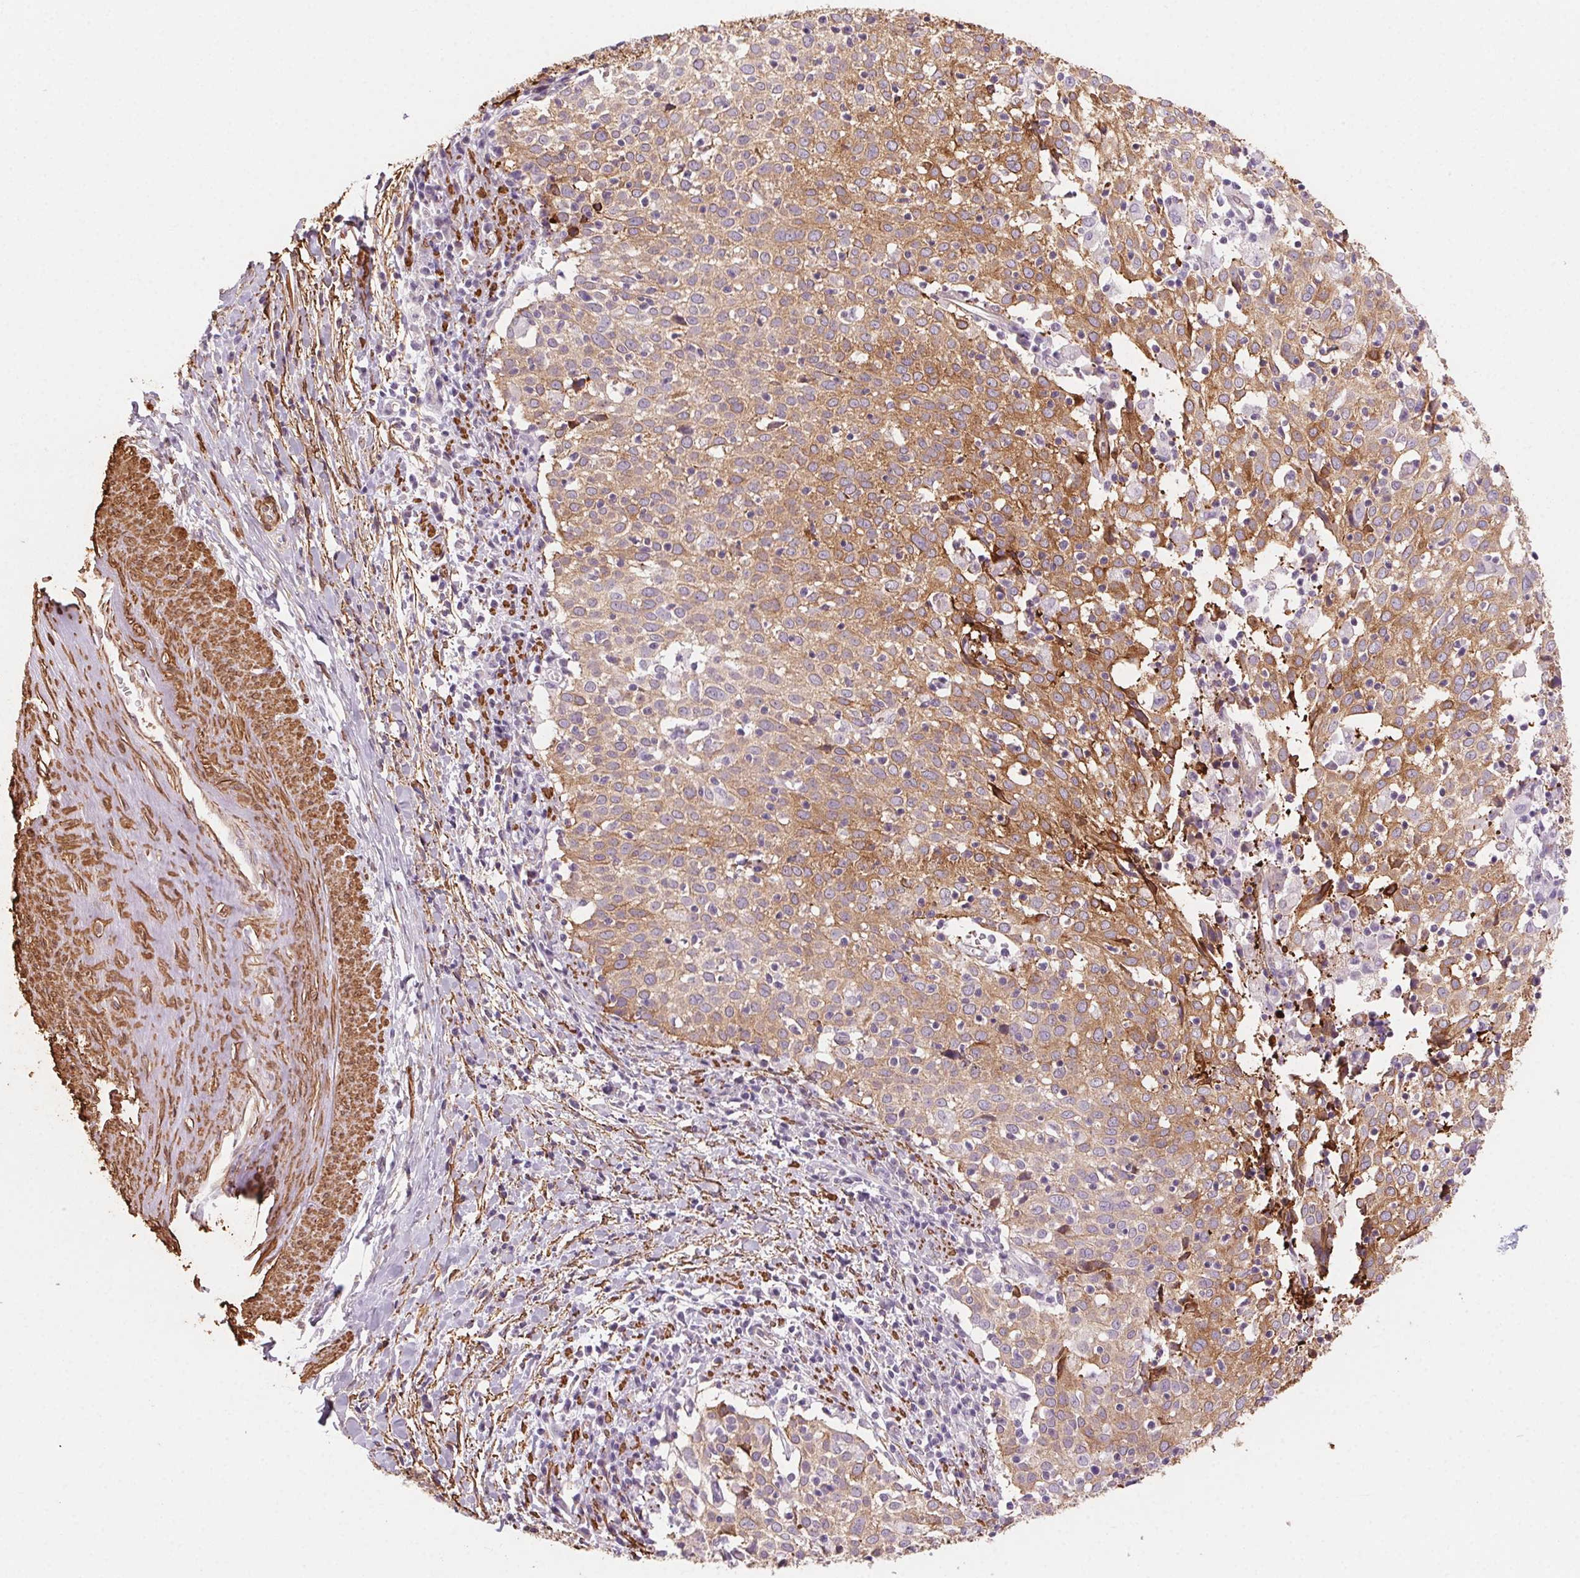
{"staining": {"intensity": "moderate", "quantity": "25%-75%", "location": "cytoplasmic/membranous"}, "tissue": "cervical cancer", "cell_type": "Tumor cells", "image_type": "cancer", "snomed": [{"axis": "morphology", "description": "Squamous cell carcinoma, NOS"}, {"axis": "topography", "description": "Cervix"}], "caption": "Immunohistochemistry (DAB) staining of human cervical squamous cell carcinoma exhibits moderate cytoplasmic/membranous protein positivity in approximately 25%-75% of tumor cells.", "gene": "GPX8", "patient": {"sex": "female", "age": 39}}